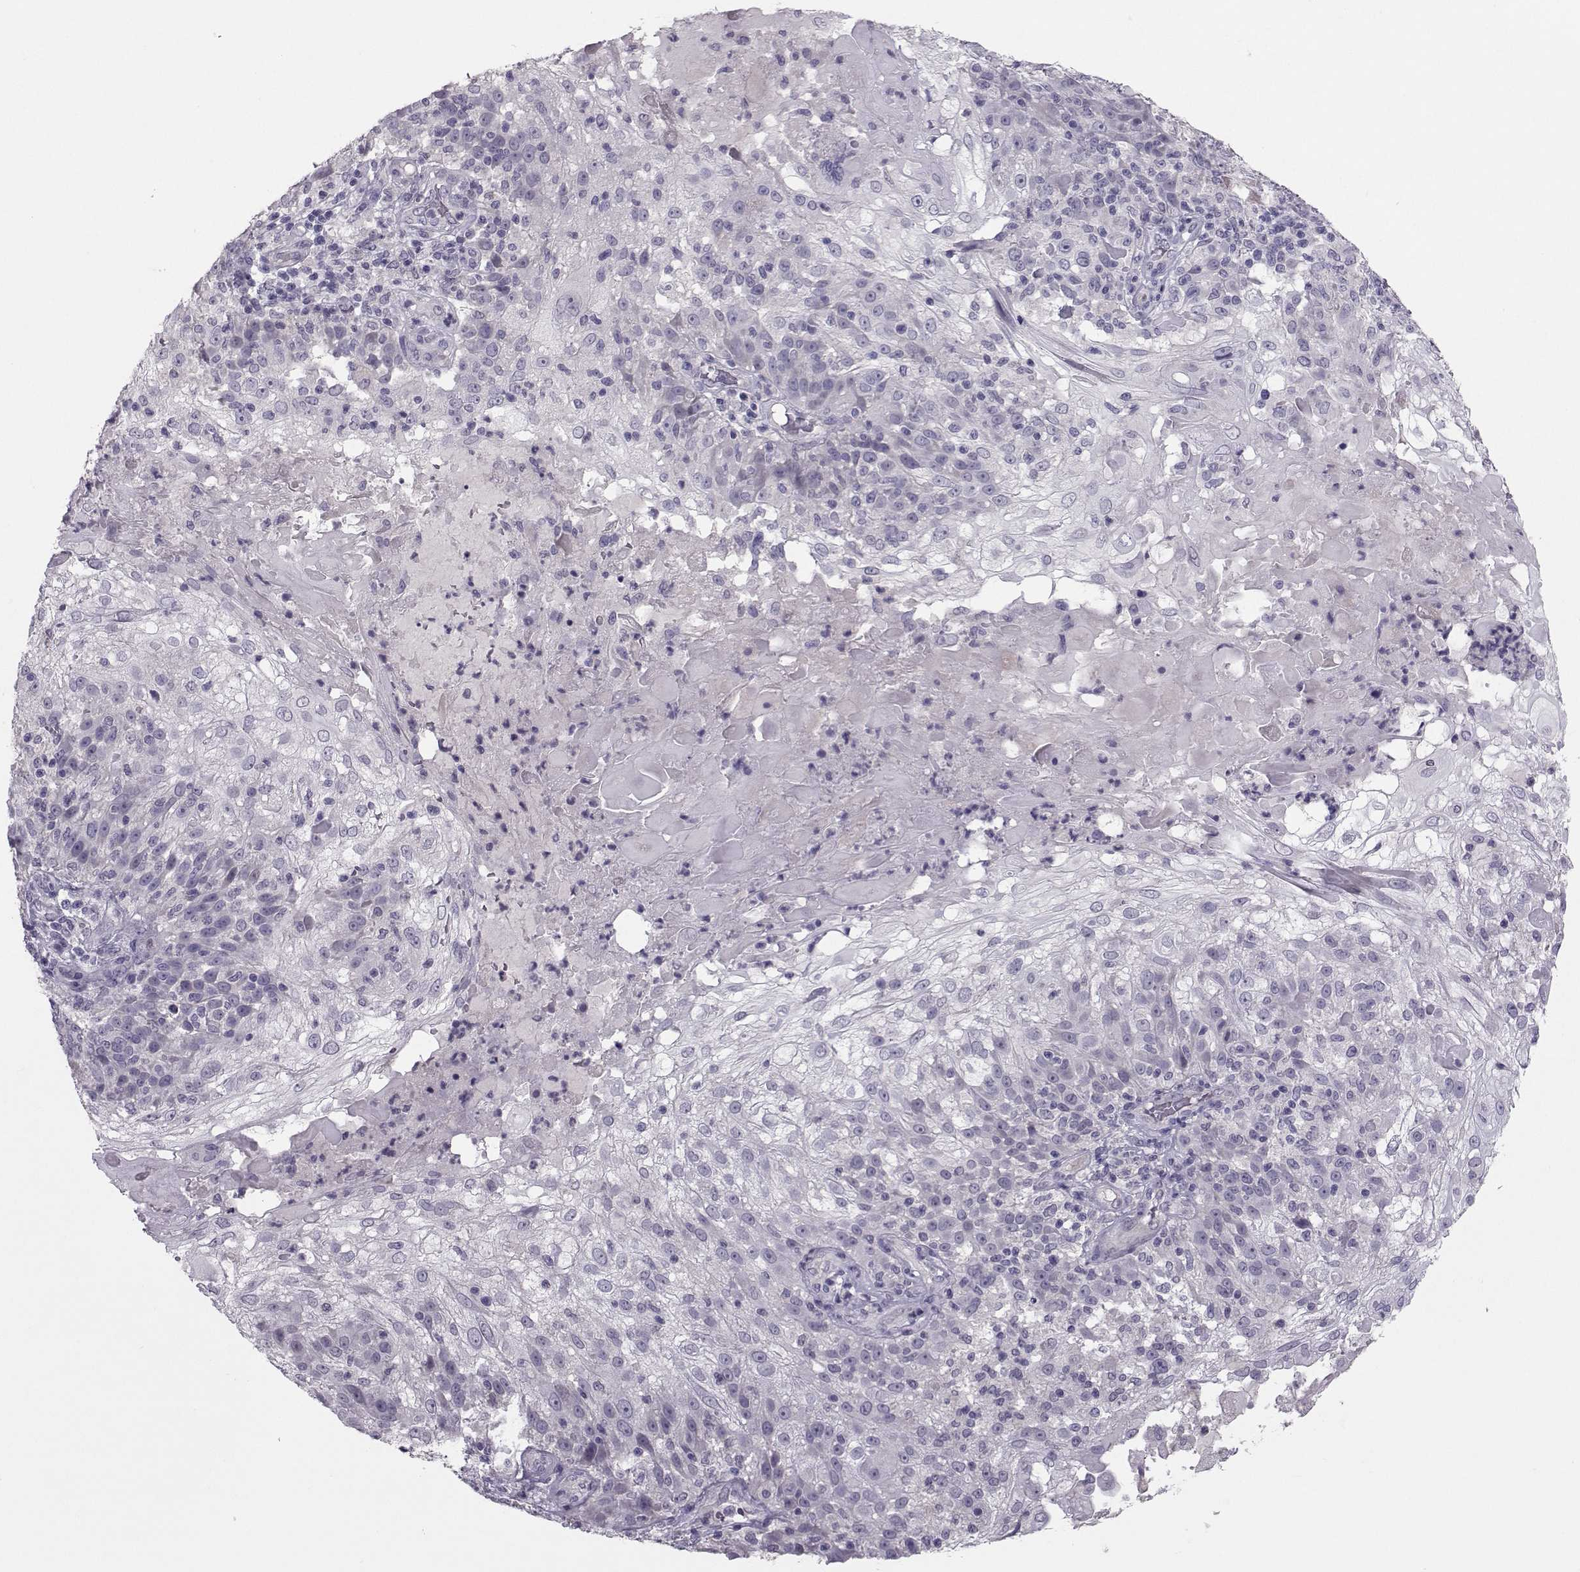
{"staining": {"intensity": "negative", "quantity": "none", "location": "none"}, "tissue": "skin cancer", "cell_type": "Tumor cells", "image_type": "cancer", "snomed": [{"axis": "morphology", "description": "Normal tissue, NOS"}, {"axis": "morphology", "description": "Squamous cell carcinoma, NOS"}, {"axis": "topography", "description": "Skin"}], "caption": "Immunohistochemistry (IHC) micrograph of human squamous cell carcinoma (skin) stained for a protein (brown), which displays no expression in tumor cells.", "gene": "ASRGL1", "patient": {"sex": "female", "age": 83}}